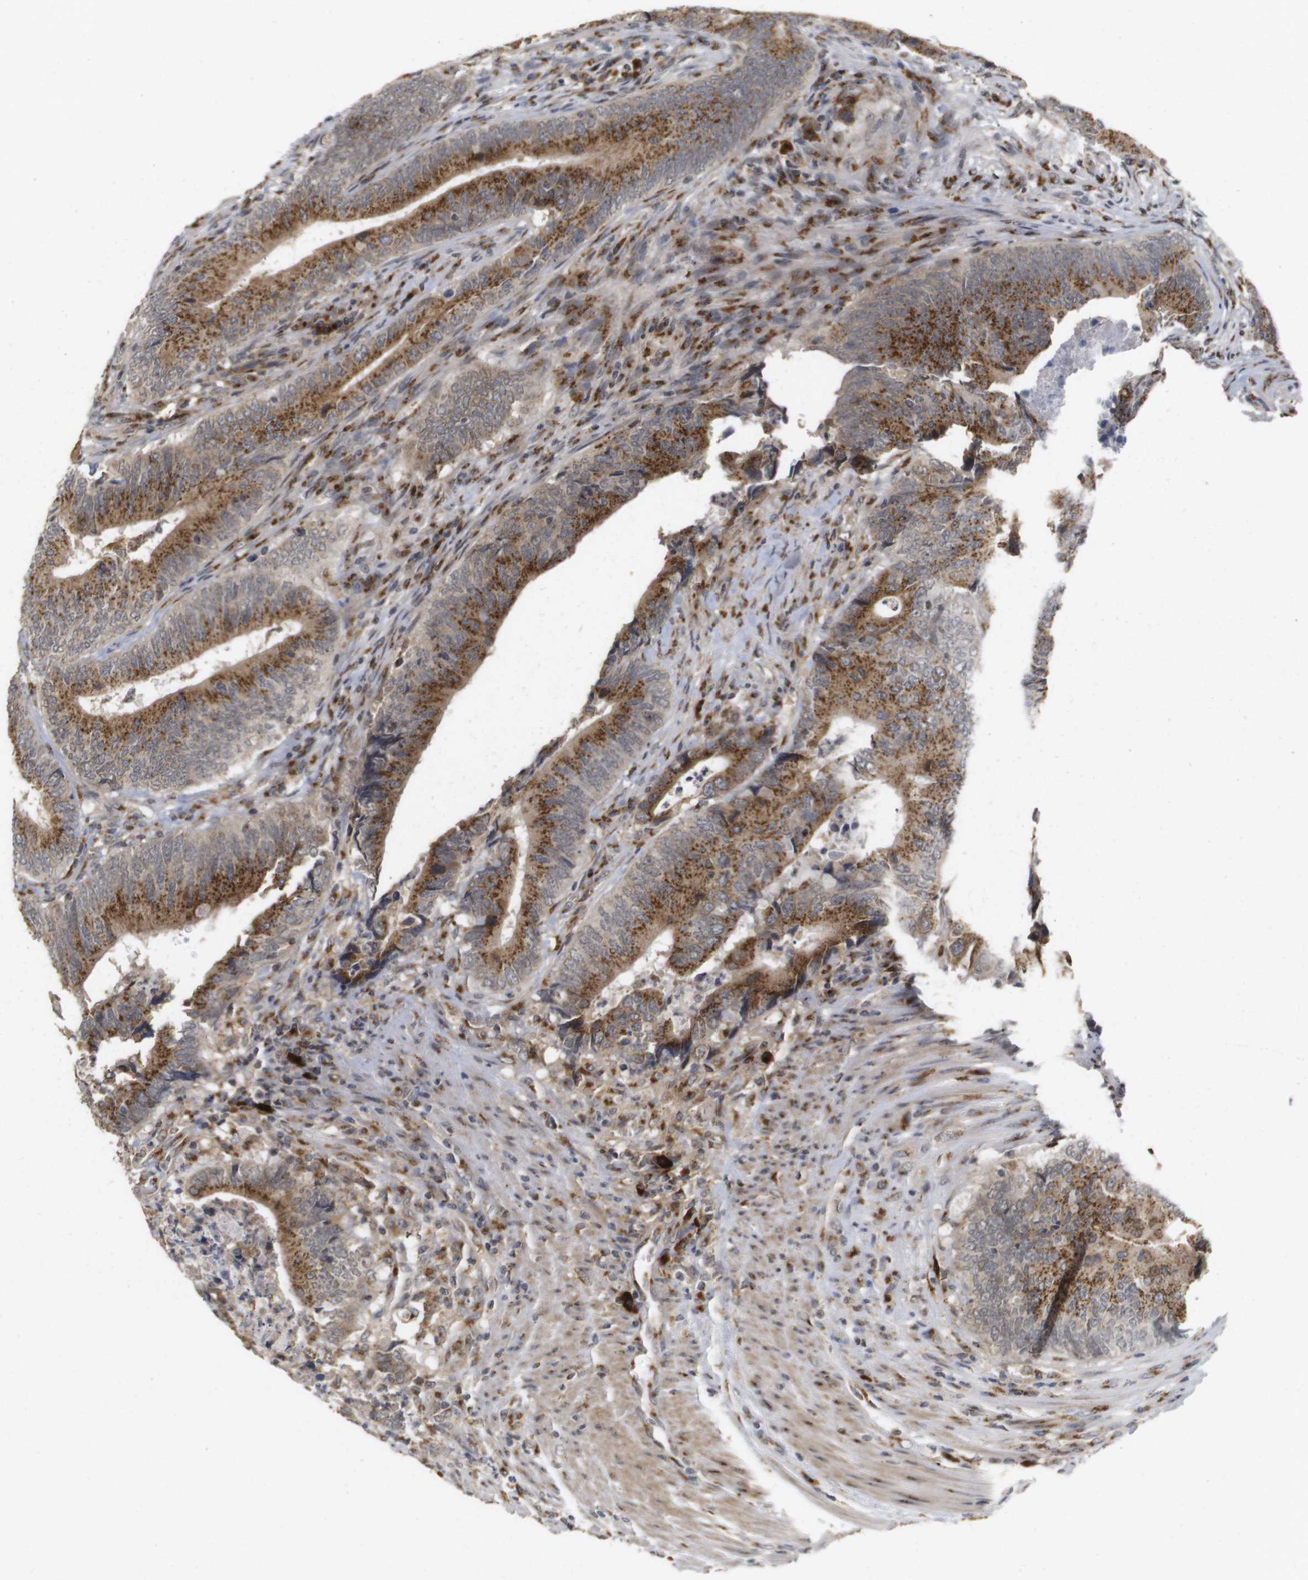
{"staining": {"intensity": "moderate", "quantity": ">75%", "location": "cytoplasmic/membranous"}, "tissue": "colorectal cancer", "cell_type": "Tumor cells", "image_type": "cancer", "snomed": [{"axis": "morphology", "description": "Normal tissue, NOS"}, {"axis": "morphology", "description": "Adenocarcinoma, NOS"}, {"axis": "topography", "description": "Colon"}], "caption": "A brown stain labels moderate cytoplasmic/membranous expression of a protein in human adenocarcinoma (colorectal) tumor cells.", "gene": "ZFPL1", "patient": {"sex": "male", "age": 56}}